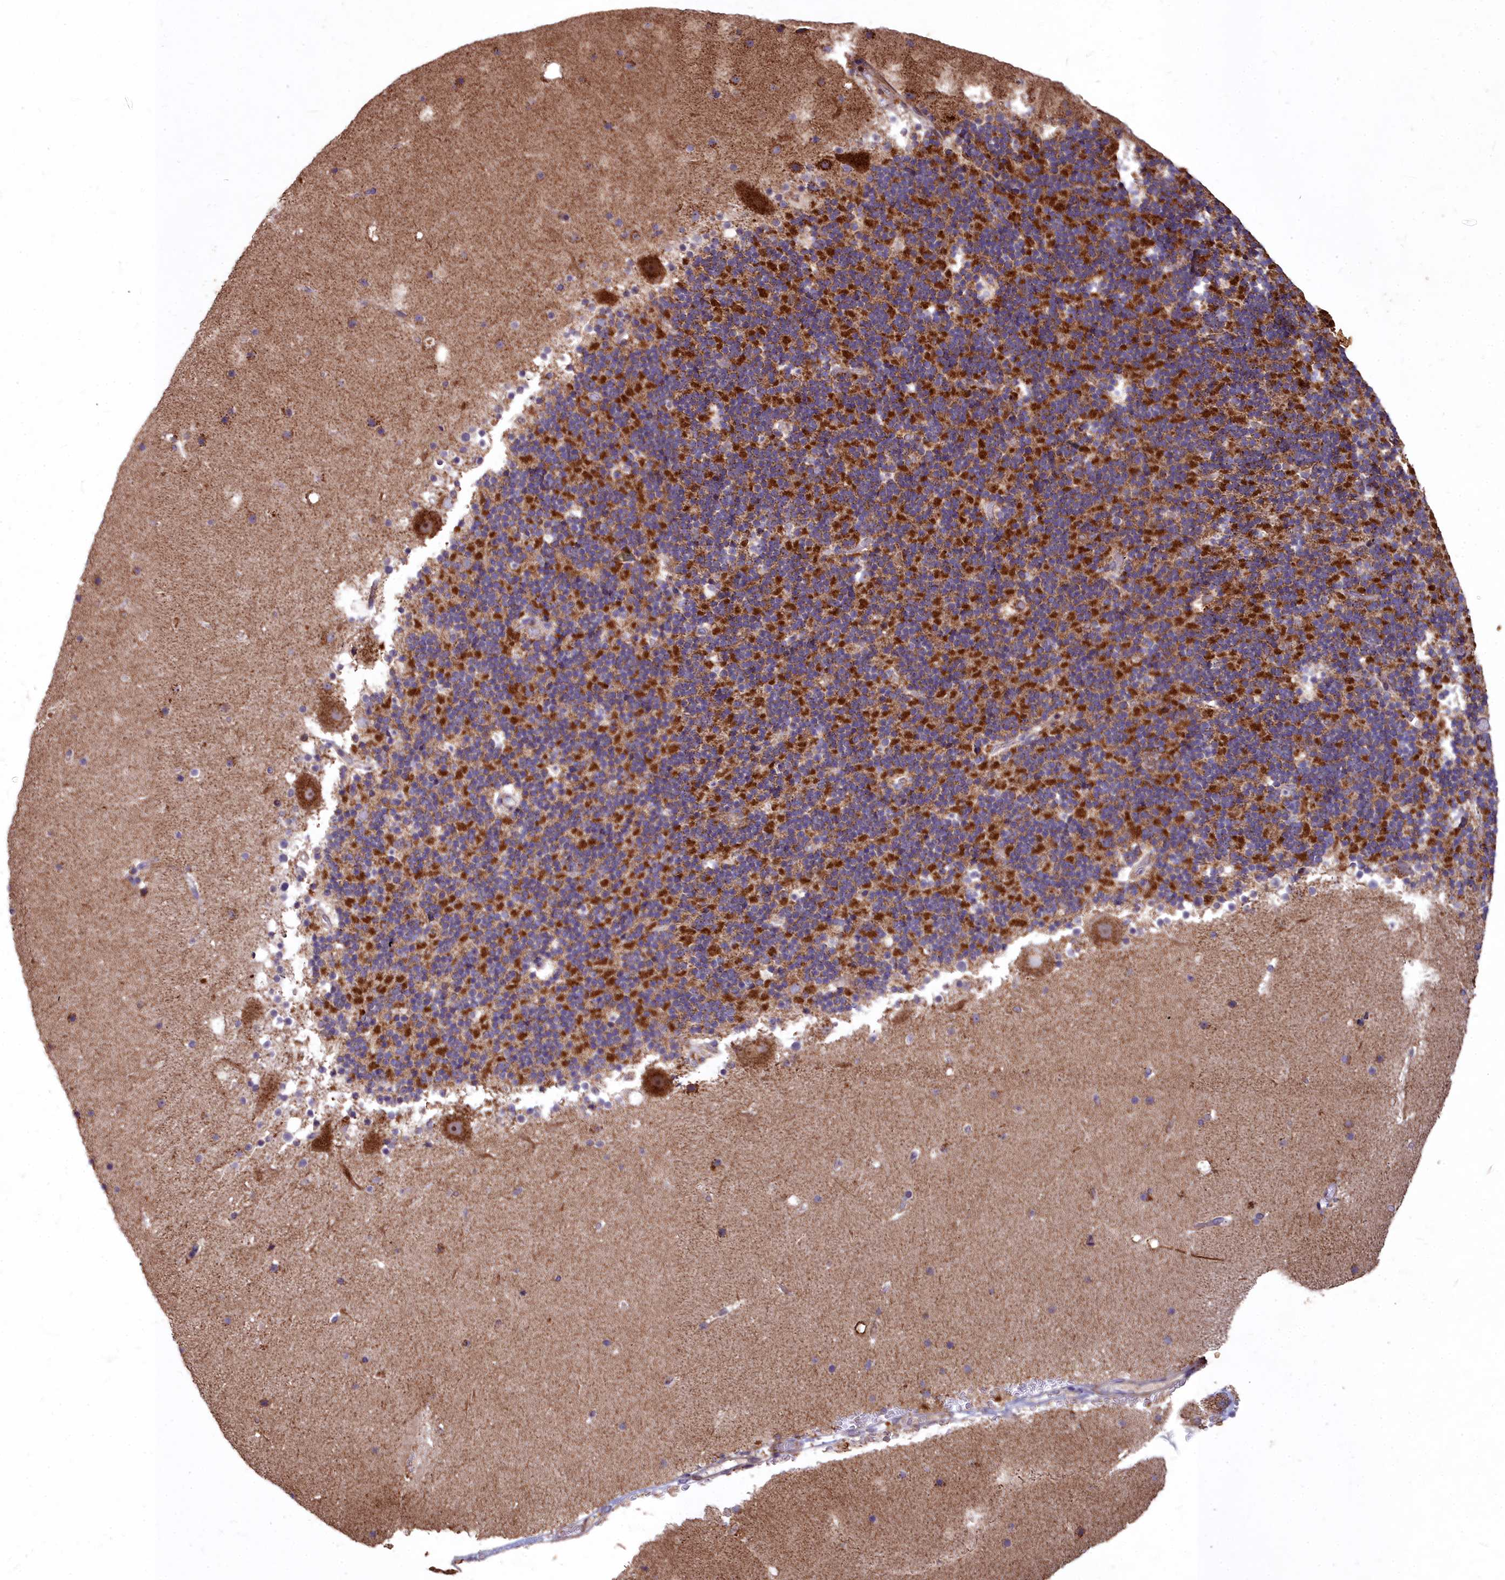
{"staining": {"intensity": "strong", "quantity": "25%-75%", "location": "cytoplasmic/membranous"}, "tissue": "cerebellum", "cell_type": "Cells in granular layer", "image_type": "normal", "snomed": [{"axis": "morphology", "description": "Normal tissue, NOS"}, {"axis": "topography", "description": "Cerebellum"}], "caption": "An immunohistochemistry (IHC) photomicrograph of unremarkable tissue is shown. Protein staining in brown labels strong cytoplasmic/membranous positivity in cerebellum within cells in granular layer.", "gene": "COX11", "patient": {"sex": "male", "age": 57}}